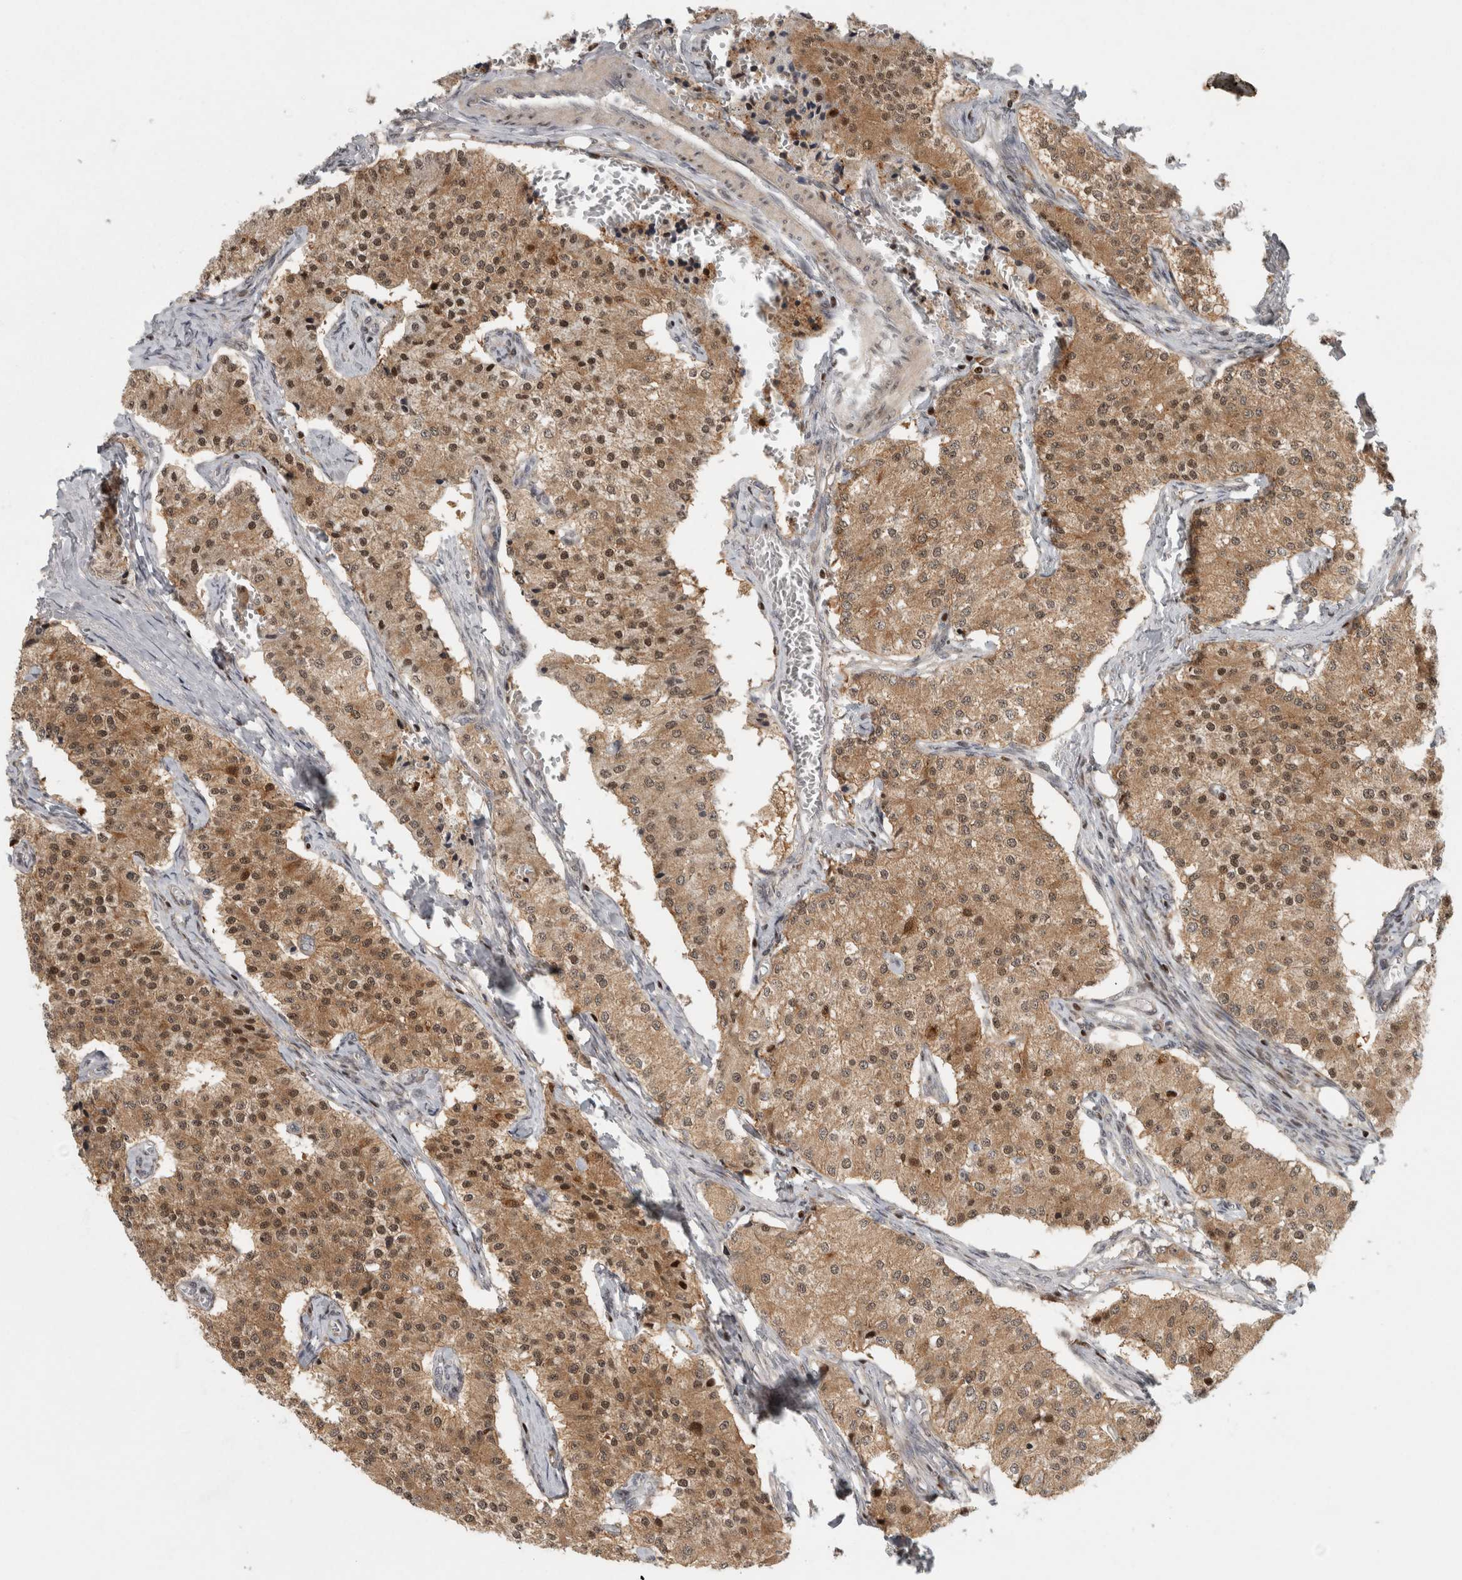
{"staining": {"intensity": "moderate", "quantity": ">75%", "location": "cytoplasmic/membranous,nuclear"}, "tissue": "carcinoid", "cell_type": "Tumor cells", "image_type": "cancer", "snomed": [{"axis": "morphology", "description": "Carcinoid, malignant, NOS"}, {"axis": "topography", "description": "Colon"}], "caption": "Carcinoid stained for a protein (brown) shows moderate cytoplasmic/membranous and nuclear positive staining in about >75% of tumor cells.", "gene": "KDM8", "patient": {"sex": "female", "age": 52}}